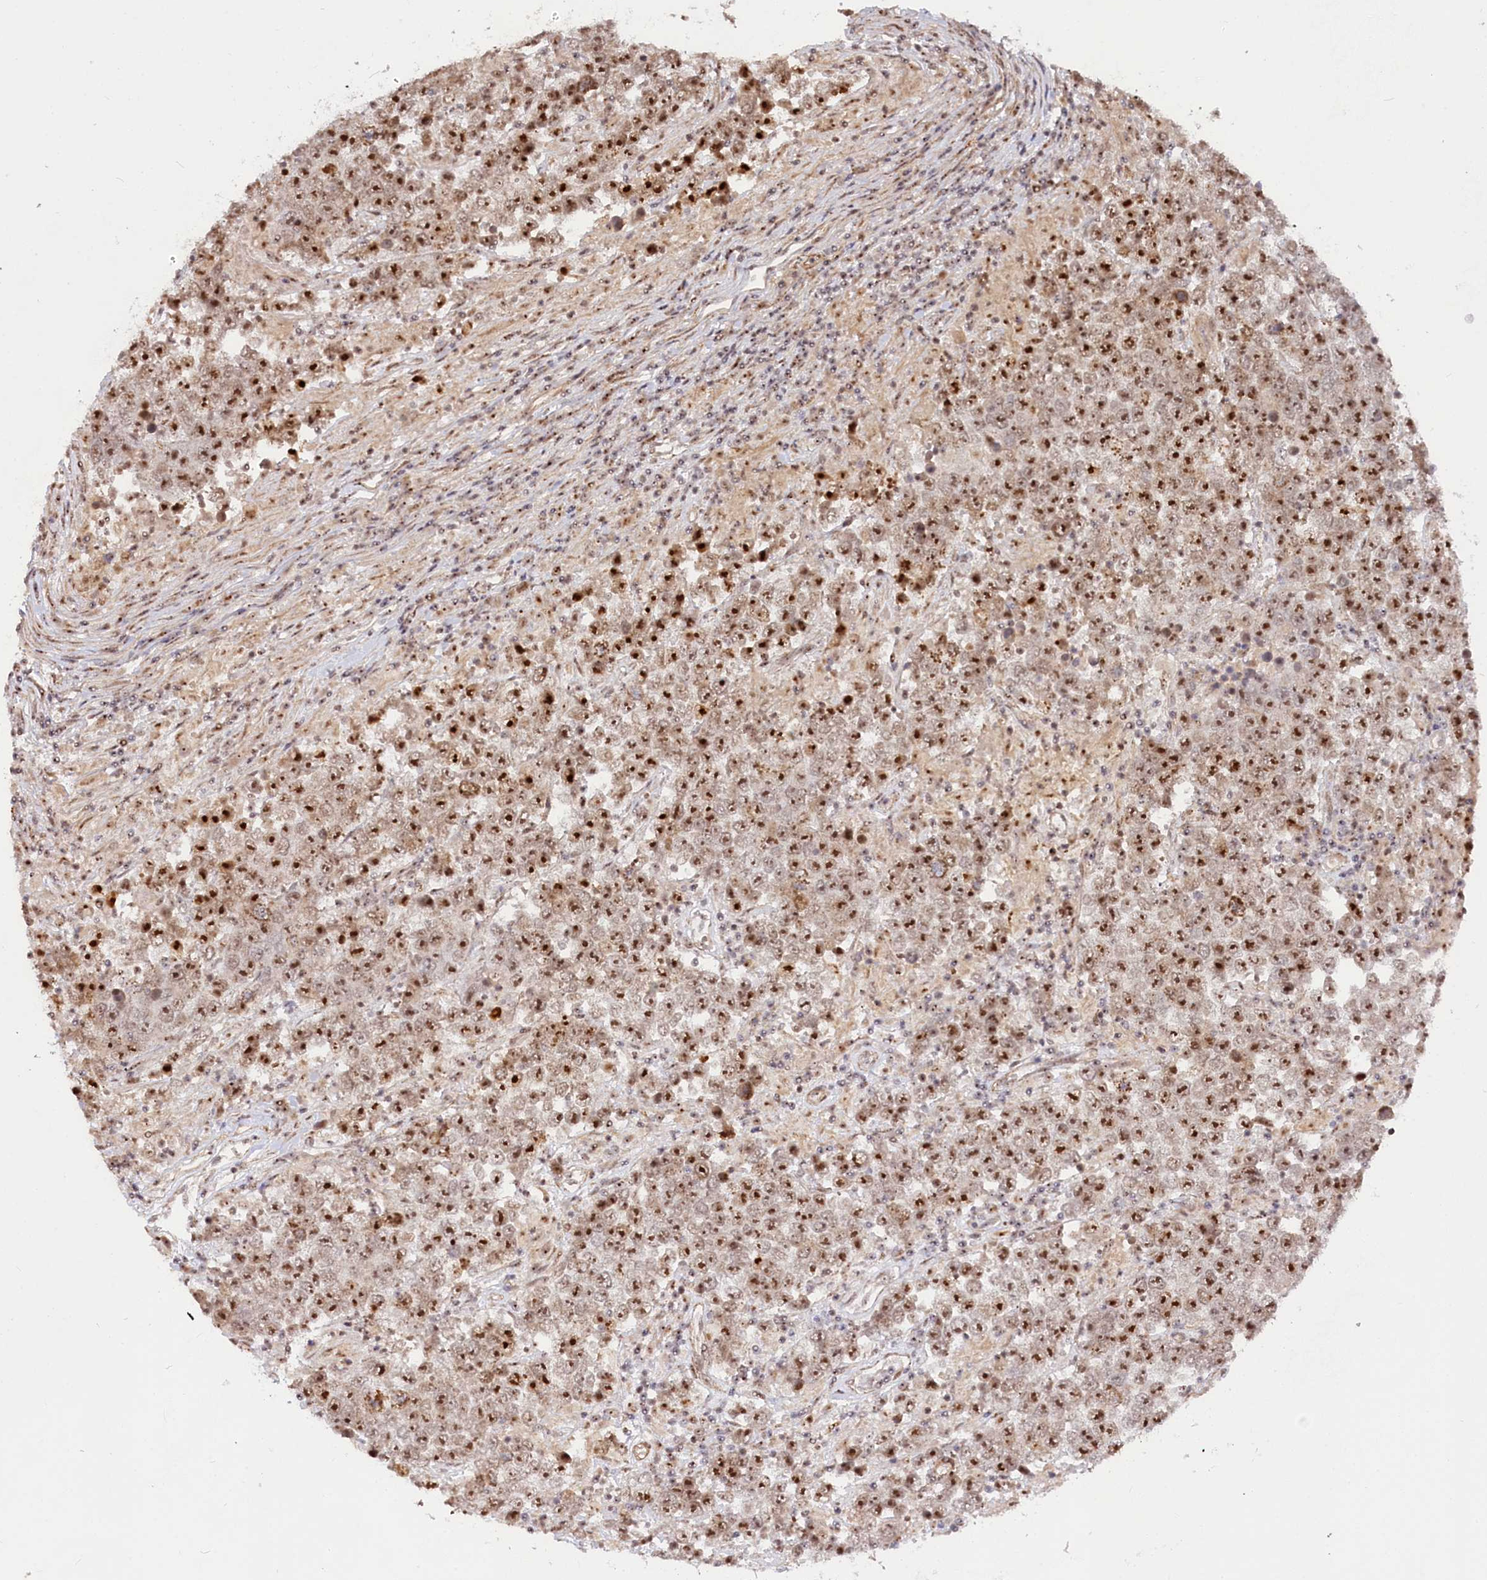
{"staining": {"intensity": "strong", "quantity": ">75%", "location": "nuclear"}, "tissue": "testis cancer", "cell_type": "Tumor cells", "image_type": "cancer", "snomed": [{"axis": "morphology", "description": "Normal tissue, NOS"}, {"axis": "morphology", "description": "Urothelial carcinoma, High grade"}, {"axis": "morphology", "description": "Seminoma, NOS"}, {"axis": "morphology", "description": "Carcinoma, Embryonal, NOS"}, {"axis": "topography", "description": "Urinary bladder"}, {"axis": "topography", "description": "Testis"}], "caption": "Immunohistochemistry (IHC) staining of testis cancer (embryonal carcinoma), which shows high levels of strong nuclear staining in approximately >75% of tumor cells indicating strong nuclear protein expression. The staining was performed using DAB (3,3'-diaminobenzidine) (brown) for protein detection and nuclei were counterstained in hematoxylin (blue).", "gene": "GNL3L", "patient": {"sex": "male", "age": 41}}